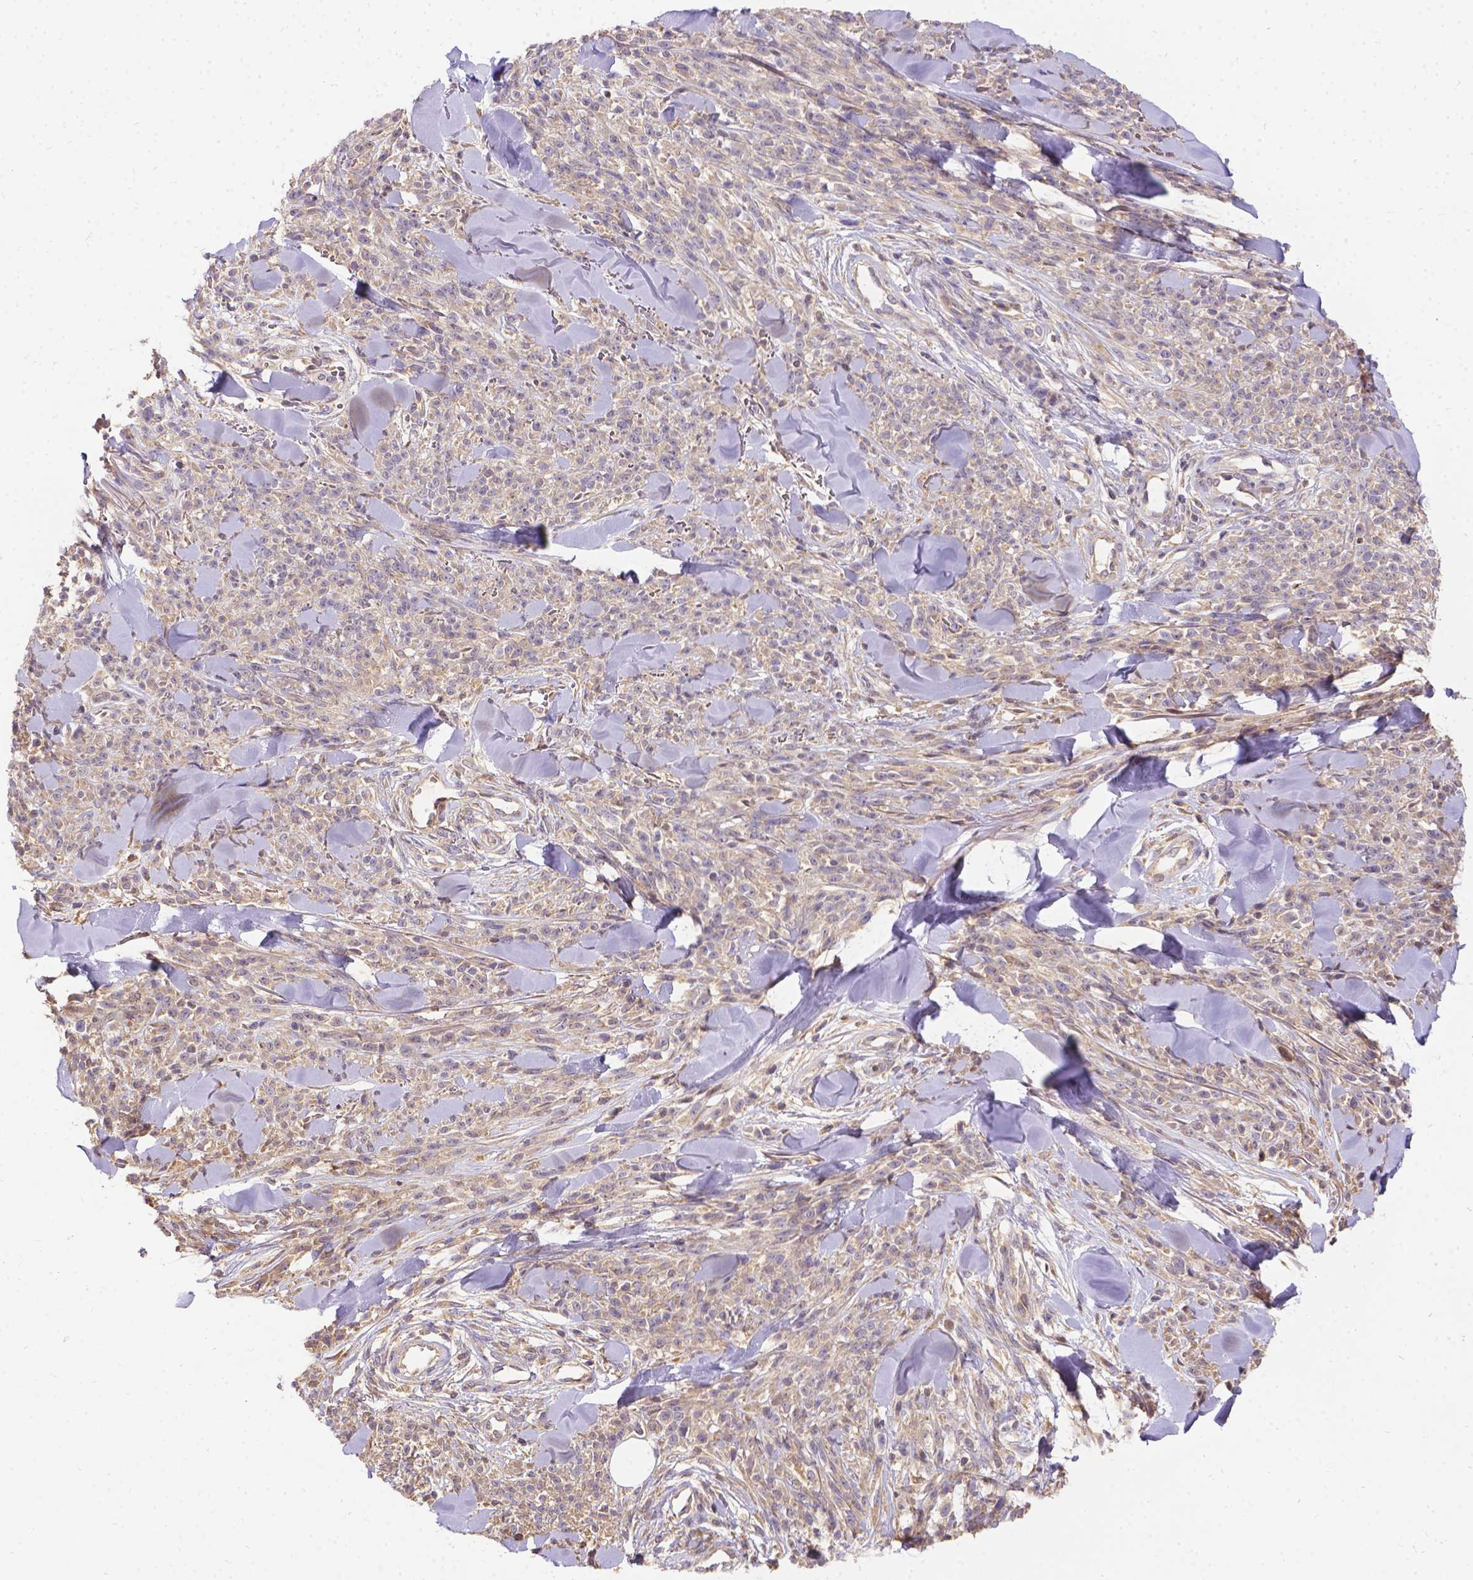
{"staining": {"intensity": "weak", "quantity": "<25%", "location": "cytoplasmic/membranous"}, "tissue": "melanoma", "cell_type": "Tumor cells", "image_type": "cancer", "snomed": [{"axis": "morphology", "description": "Malignant melanoma, NOS"}, {"axis": "topography", "description": "Skin"}, {"axis": "topography", "description": "Skin of trunk"}], "caption": "Histopathology image shows no protein staining in tumor cells of melanoma tissue. (DAB immunohistochemistry (IHC) with hematoxylin counter stain).", "gene": "DENND6A", "patient": {"sex": "male", "age": 74}}